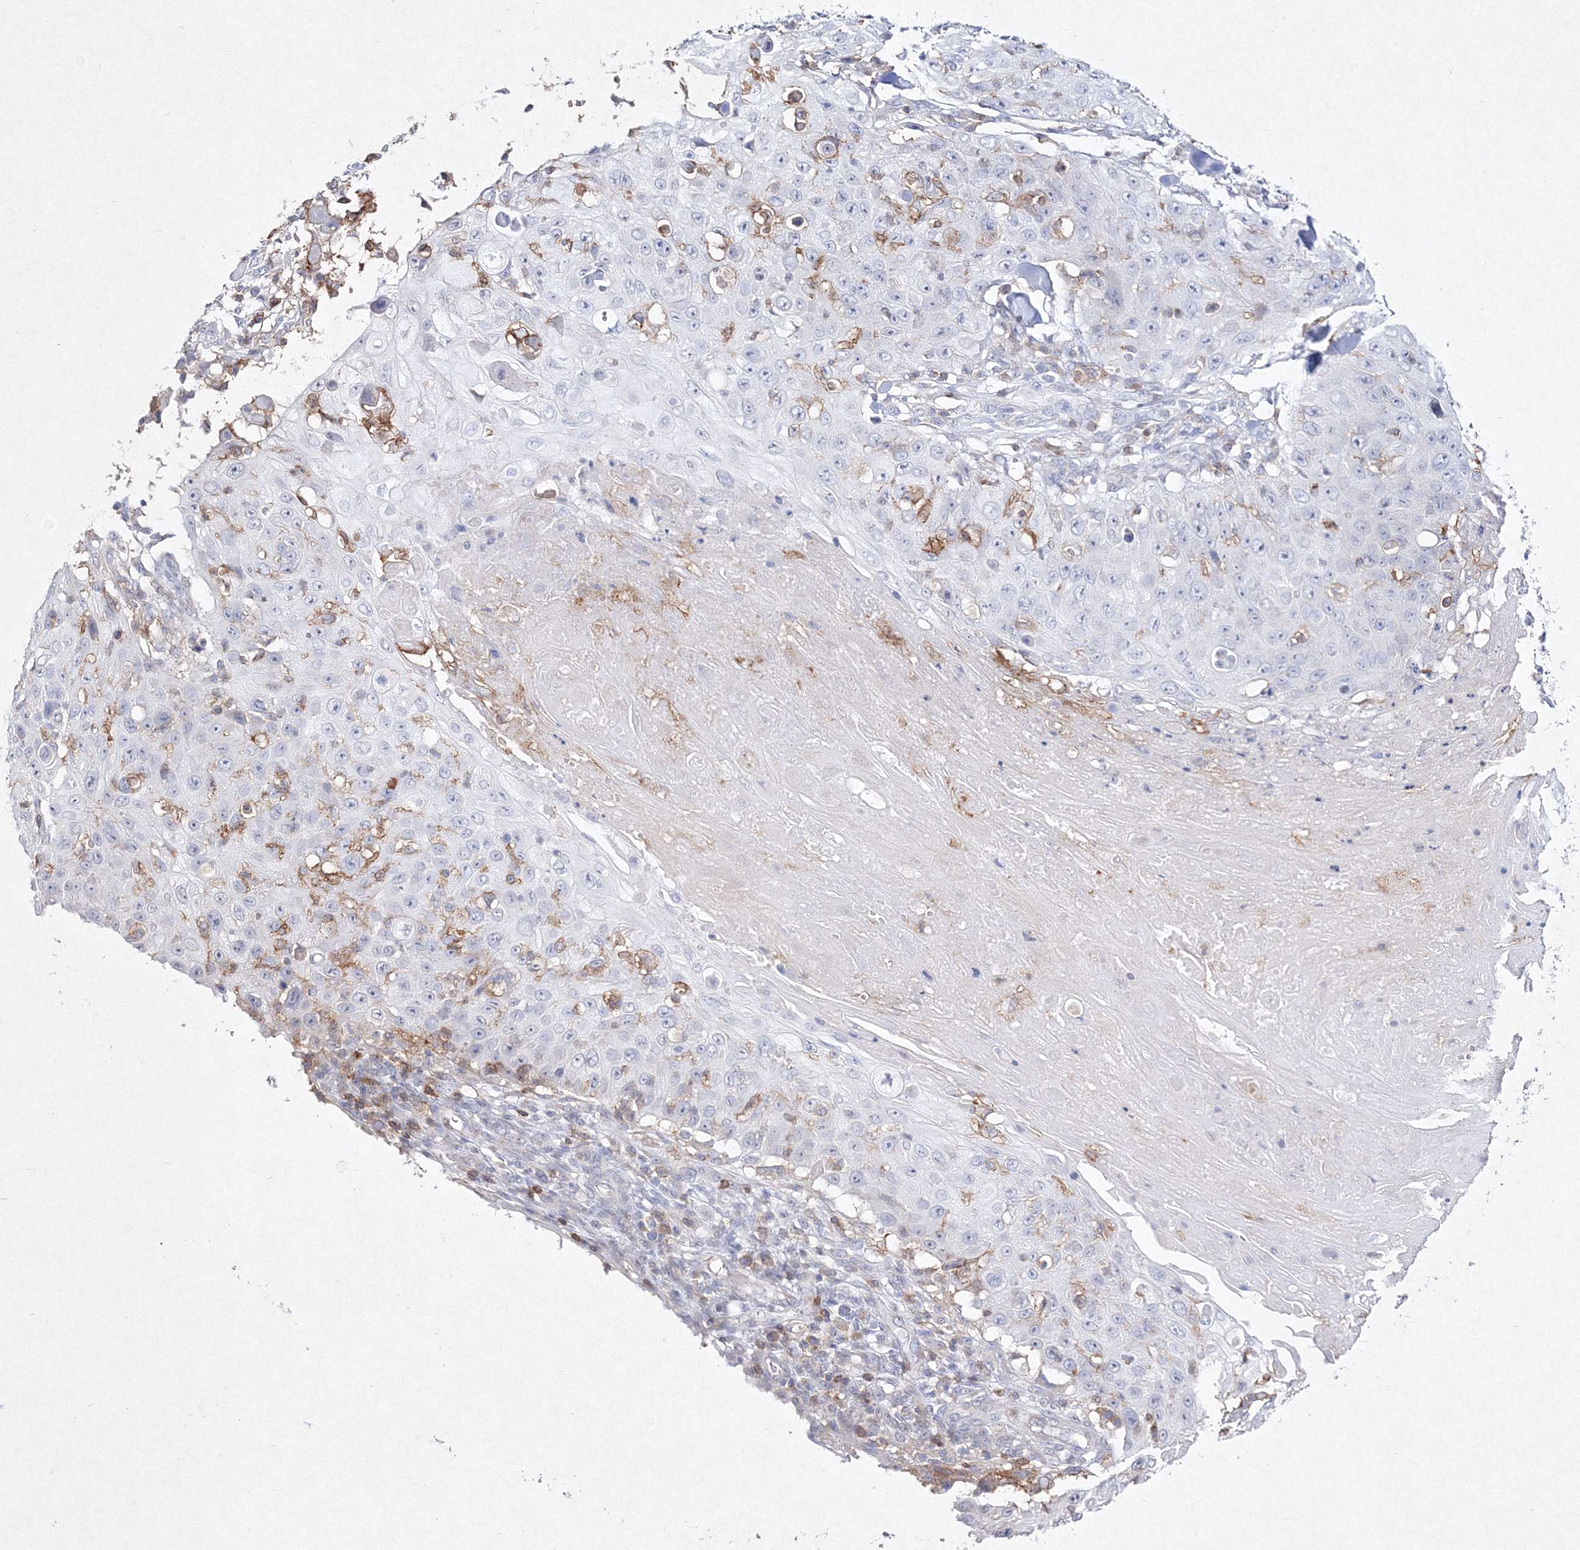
{"staining": {"intensity": "negative", "quantity": "none", "location": "none"}, "tissue": "skin cancer", "cell_type": "Tumor cells", "image_type": "cancer", "snomed": [{"axis": "morphology", "description": "Squamous cell carcinoma, NOS"}, {"axis": "topography", "description": "Skin"}], "caption": "This micrograph is of skin cancer (squamous cell carcinoma) stained with immunohistochemistry (IHC) to label a protein in brown with the nuclei are counter-stained blue. There is no staining in tumor cells.", "gene": "HCST", "patient": {"sex": "male", "age": 86}}